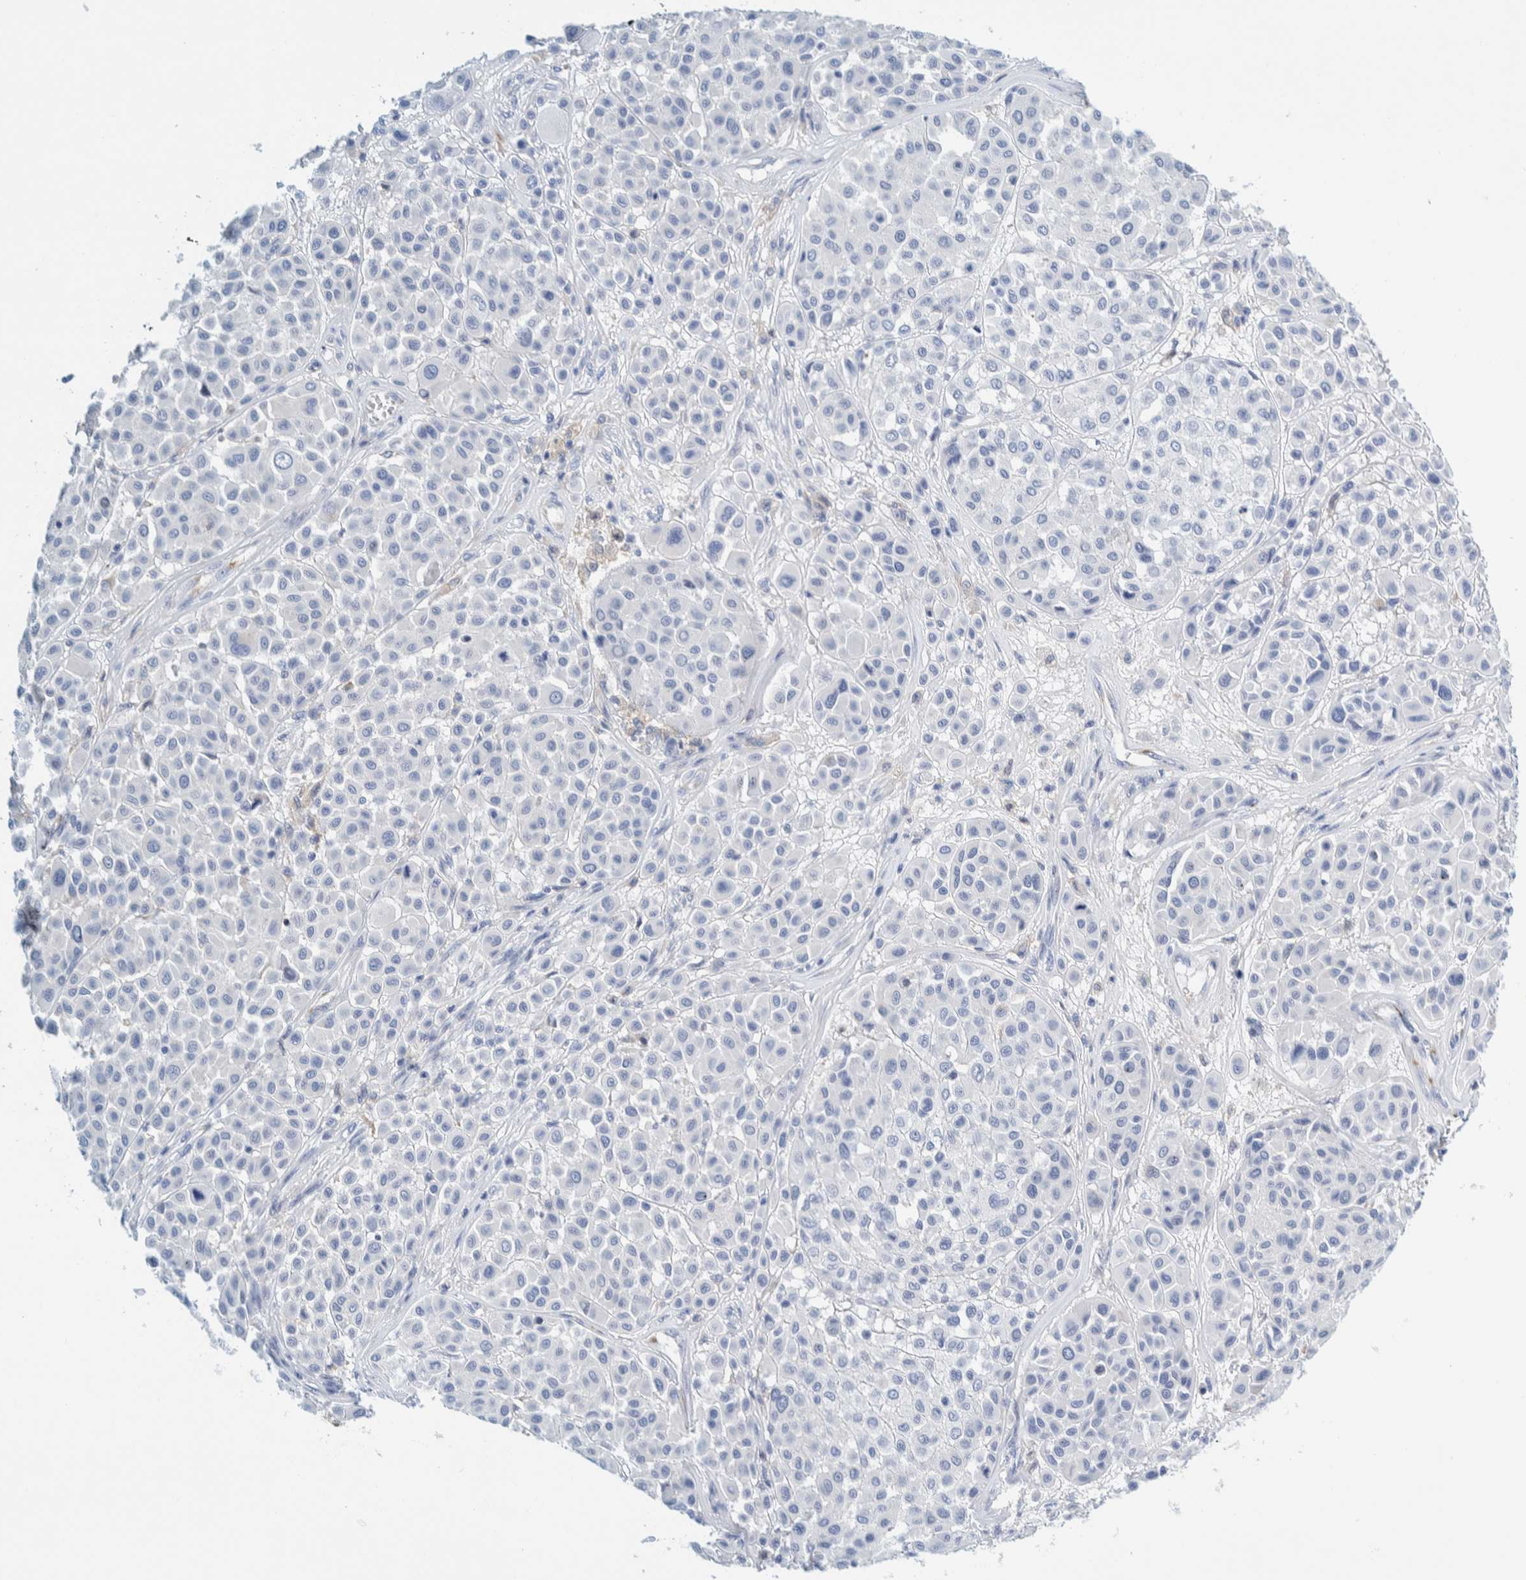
{"staining": {"intensity": "negative", "quantity": "none", "location": "none"}, "tissue": "melanoma", "cell_type": "Tumor cells", "image_type": "cancer", "snomed": [{"axis": "morphology", "description": "Malignant melanoma, Metastatic site"}, {"axis": "topography", "description": "Soft tissue"}], "caption": "Immunohistochemistry micrograph of neoplastic tissue: human malignant melanoma (metastatic site) stained with DAB (3,3'-diaminobenzidine) reveals no significant protein positivity in tumor cells.", "gene": "MOG", "patient": {"sex": "male", "age": 41}}